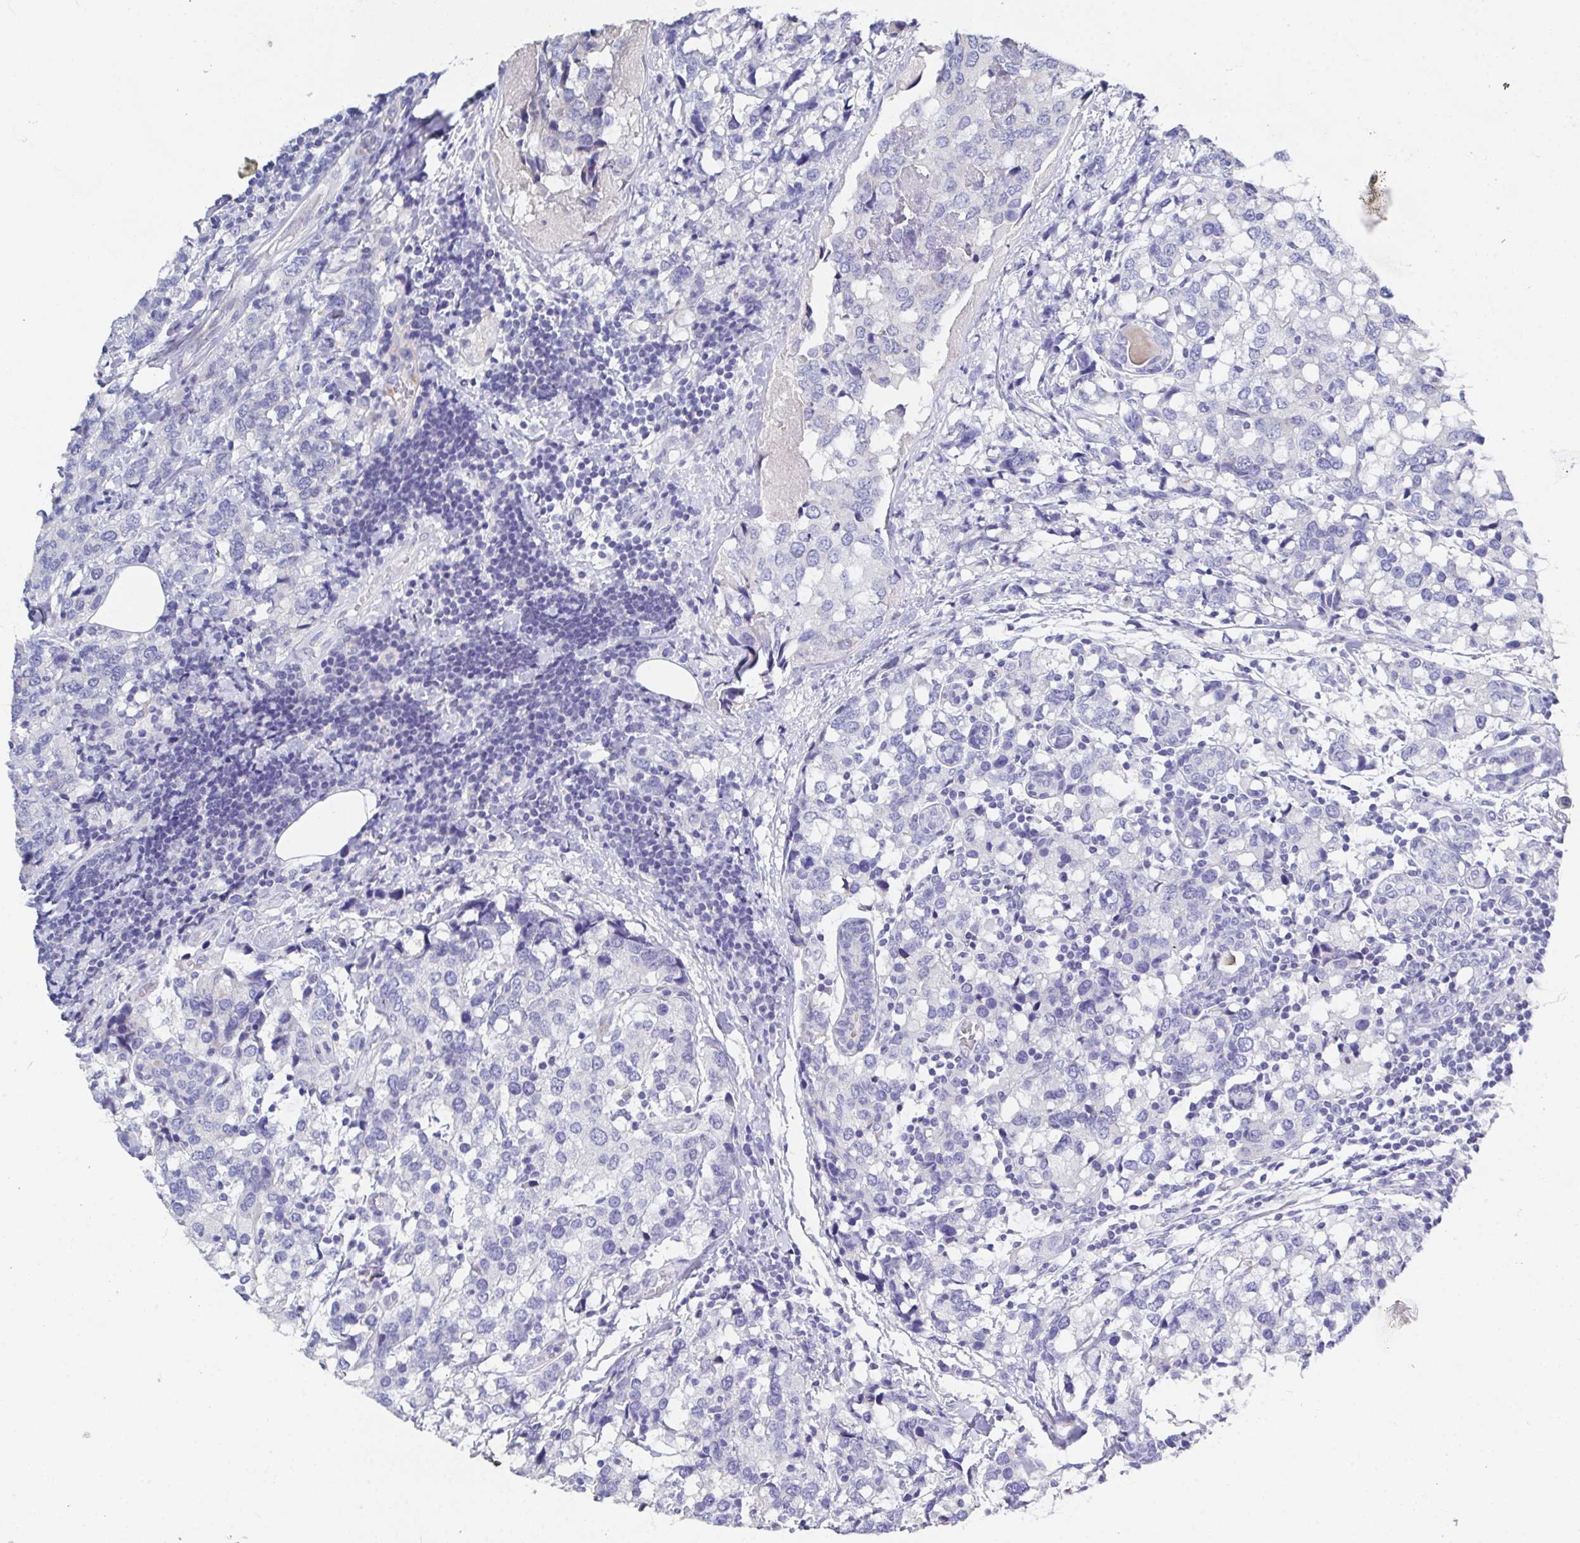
{"staining": {"intensity": "negative", "quantity": "none", "location": "none"}, "tissue": "breast cancer", "cell_type": "Tumor cells", "image_type": "cancer", "snomed": [{"axis": "morphology", "description": "Lobular carcinoma"}, {"axis": "topography", "description": "Breast"}], "caption": "Tumor cells are negative for brown protein staining in breast cancer (lobular carcinoma).", "gene": "SSC4D", "patient": {"sex": "female", "age": 59}}